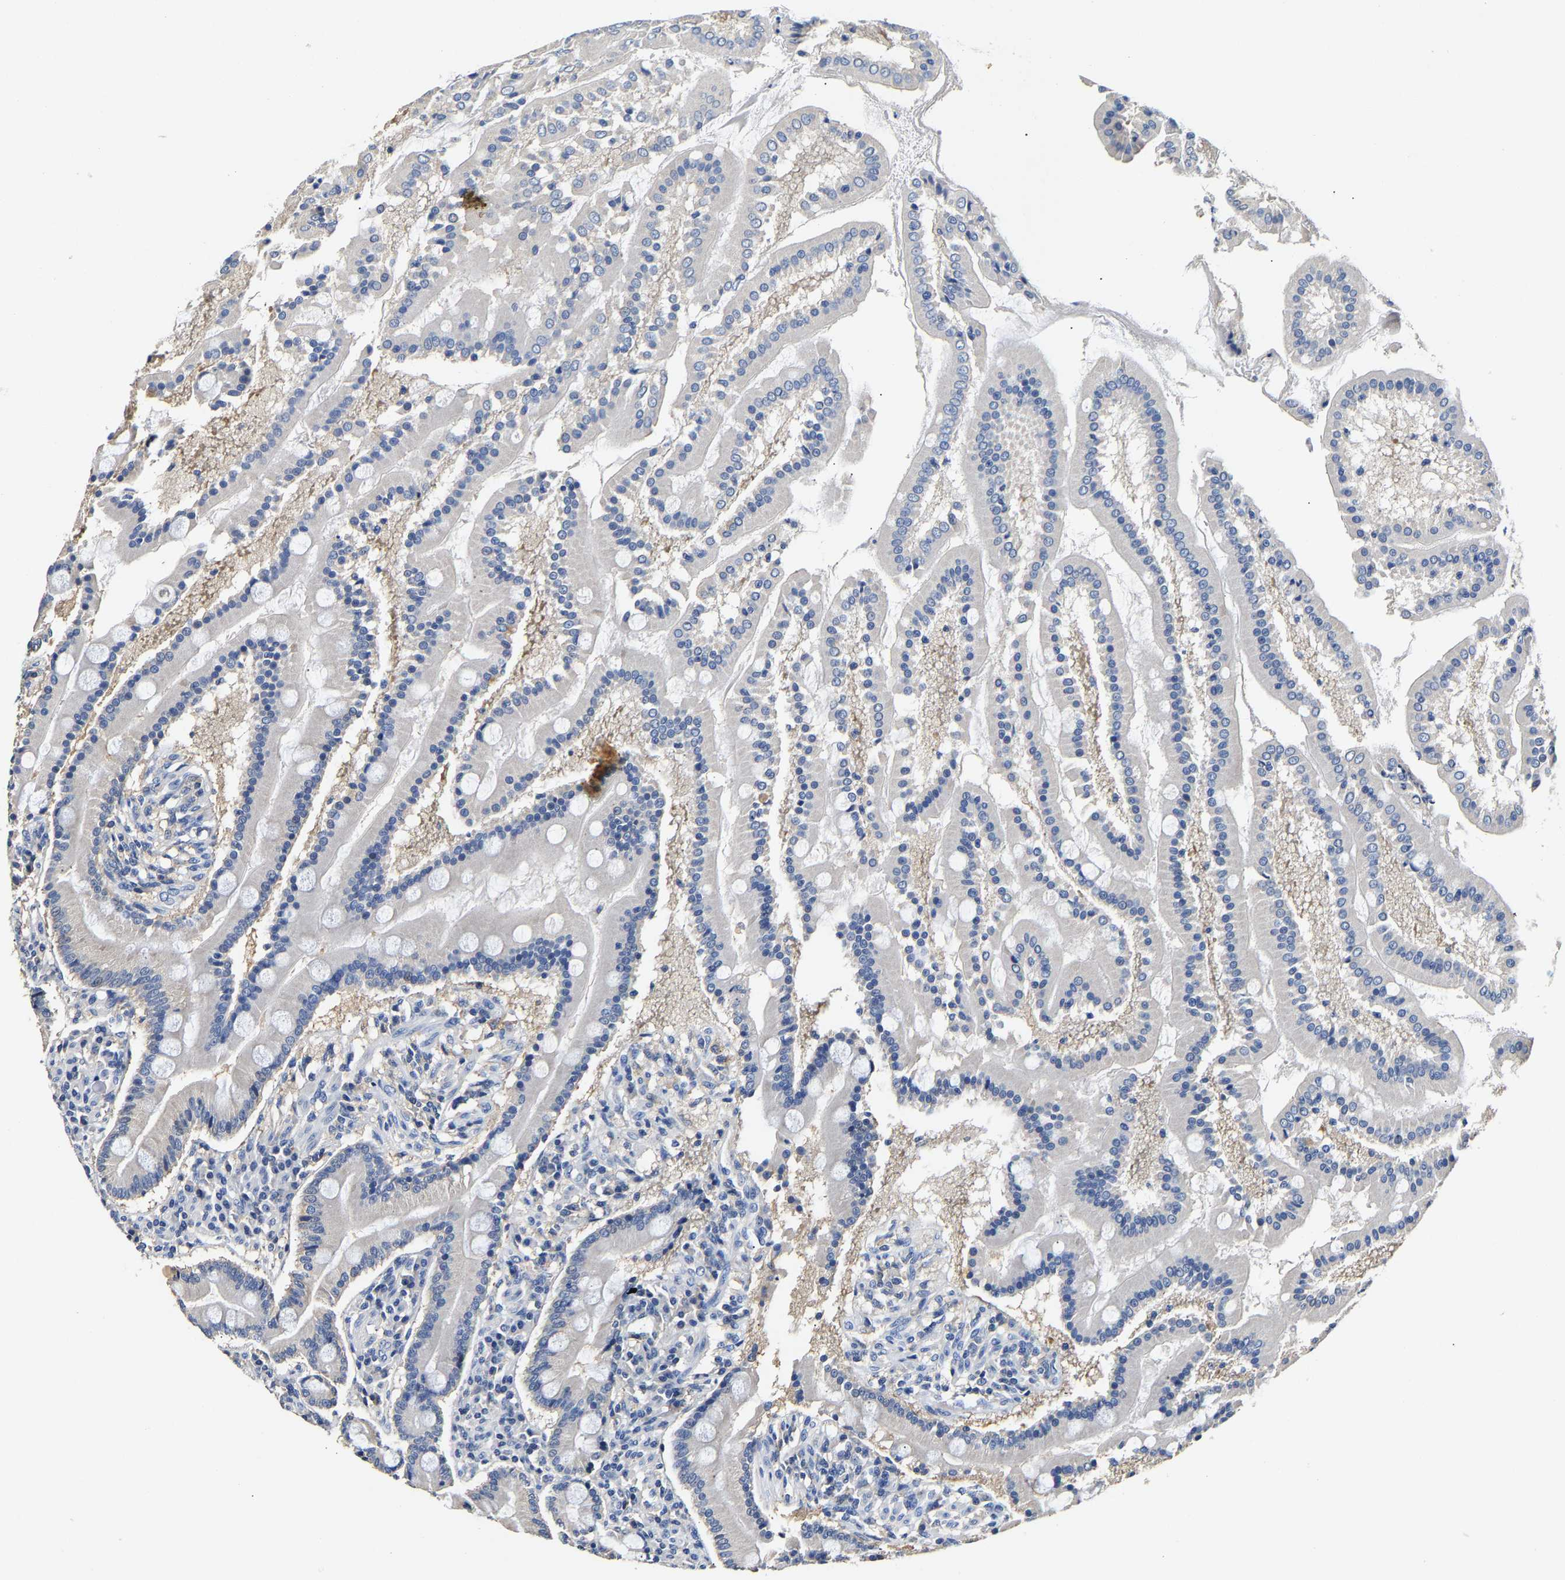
{"staining": {"intensity": "negative", "quantity": "none", "location": "none"}, "tissue": "duodenum", "cell_type": "Glandular cells", "image_type": "normal", "snomed": [{"axis": "morphology", "description": "Normal tissue, NOS"}, {"axis": "topography", "description": "Duodenum"}], "caption": "An immunohistochemistry photomicrograph of benign duodenum is shown. There is no staining in glandular cells of duodenum.", "gene": "SLCO2B1", "patient": {"sex": "male", "age": 50}}